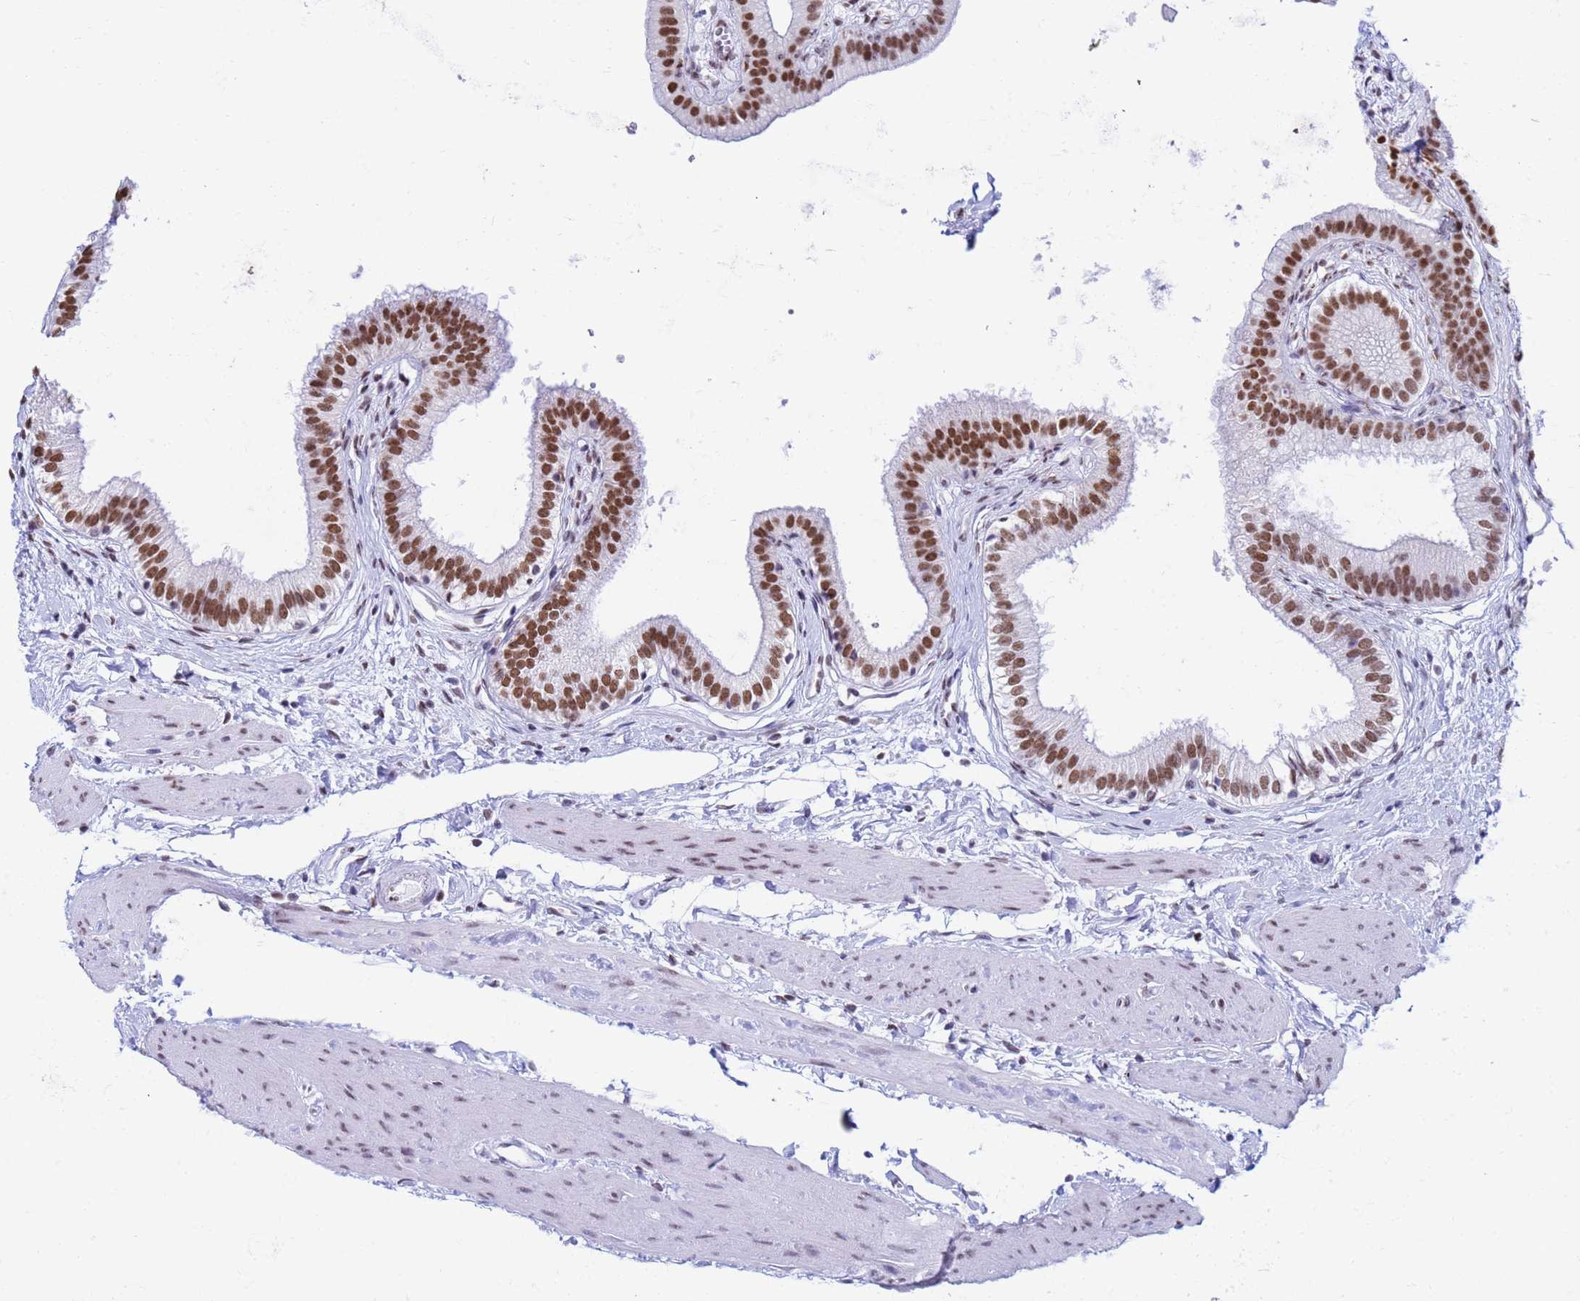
{"staining": {"intensity": "strong", "quantity": ">75%", "location": "nuclear"}, "tissue": "gallbladder", "cell_type": "Glandular cells", "image_type": "normal", "snomed": [{"axis": "morphology", "description": "Normal tissue, NOS"}, {"axis": "topography", "description": "Gallbladder"}], "caption": "Gallbladder stained with DAB (3,3'-diaminobenzidine) IHC shows high levels of strong nuclear staining in about >75% of glandular cells. The staining is performed using DAB (3,3'-diaminobenzidine) brown chromogen to label protein expression. The nuclei are counter-stained blue using hematoxylin.", "gene": "FAM170B", "patient": {"sex": "female", "age": 54}}